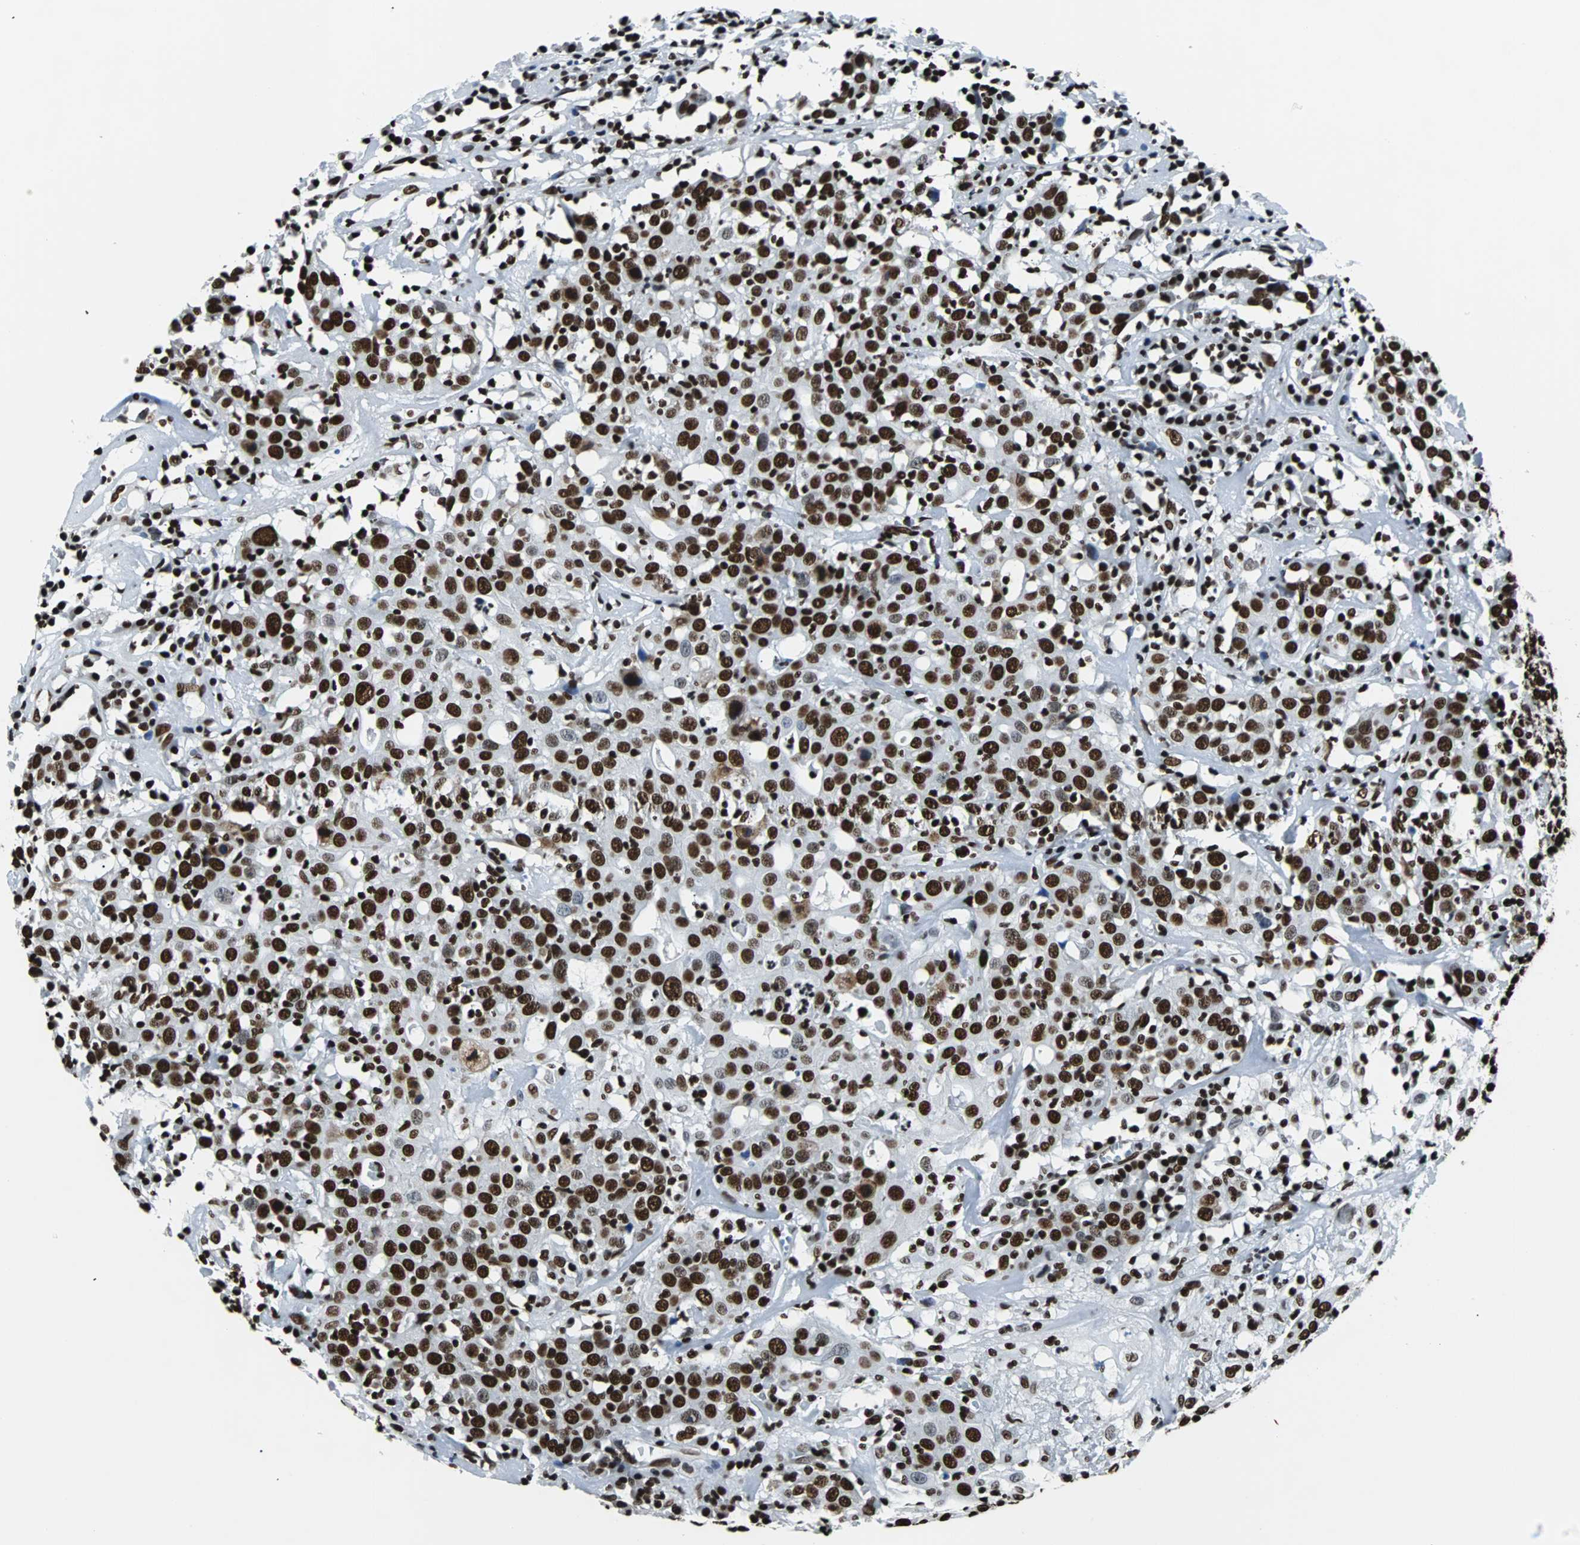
{"staining": {"intensity": "strong", "quantity": ">75%", "location": "nuclear"}, "tissue": "head and neck cancer", "cell_type": "Tumor cells", "image_type": "cancer", "snomed": [{"axis": "morphology", "description": "Adenocarcinoma, NOS"}, {"axis": "topography", "description": "Salivary gland"}, {"axis": "topography", "description": "Head-Neck"}], "caption": "Strong nuclear expression for a protein is present in approximately >75% of tumor cells of head and neck cancer (adenocarcinoma) using IHC.", "gene": "FUBP1", "patient": {"sex": "female", "age": 65}}